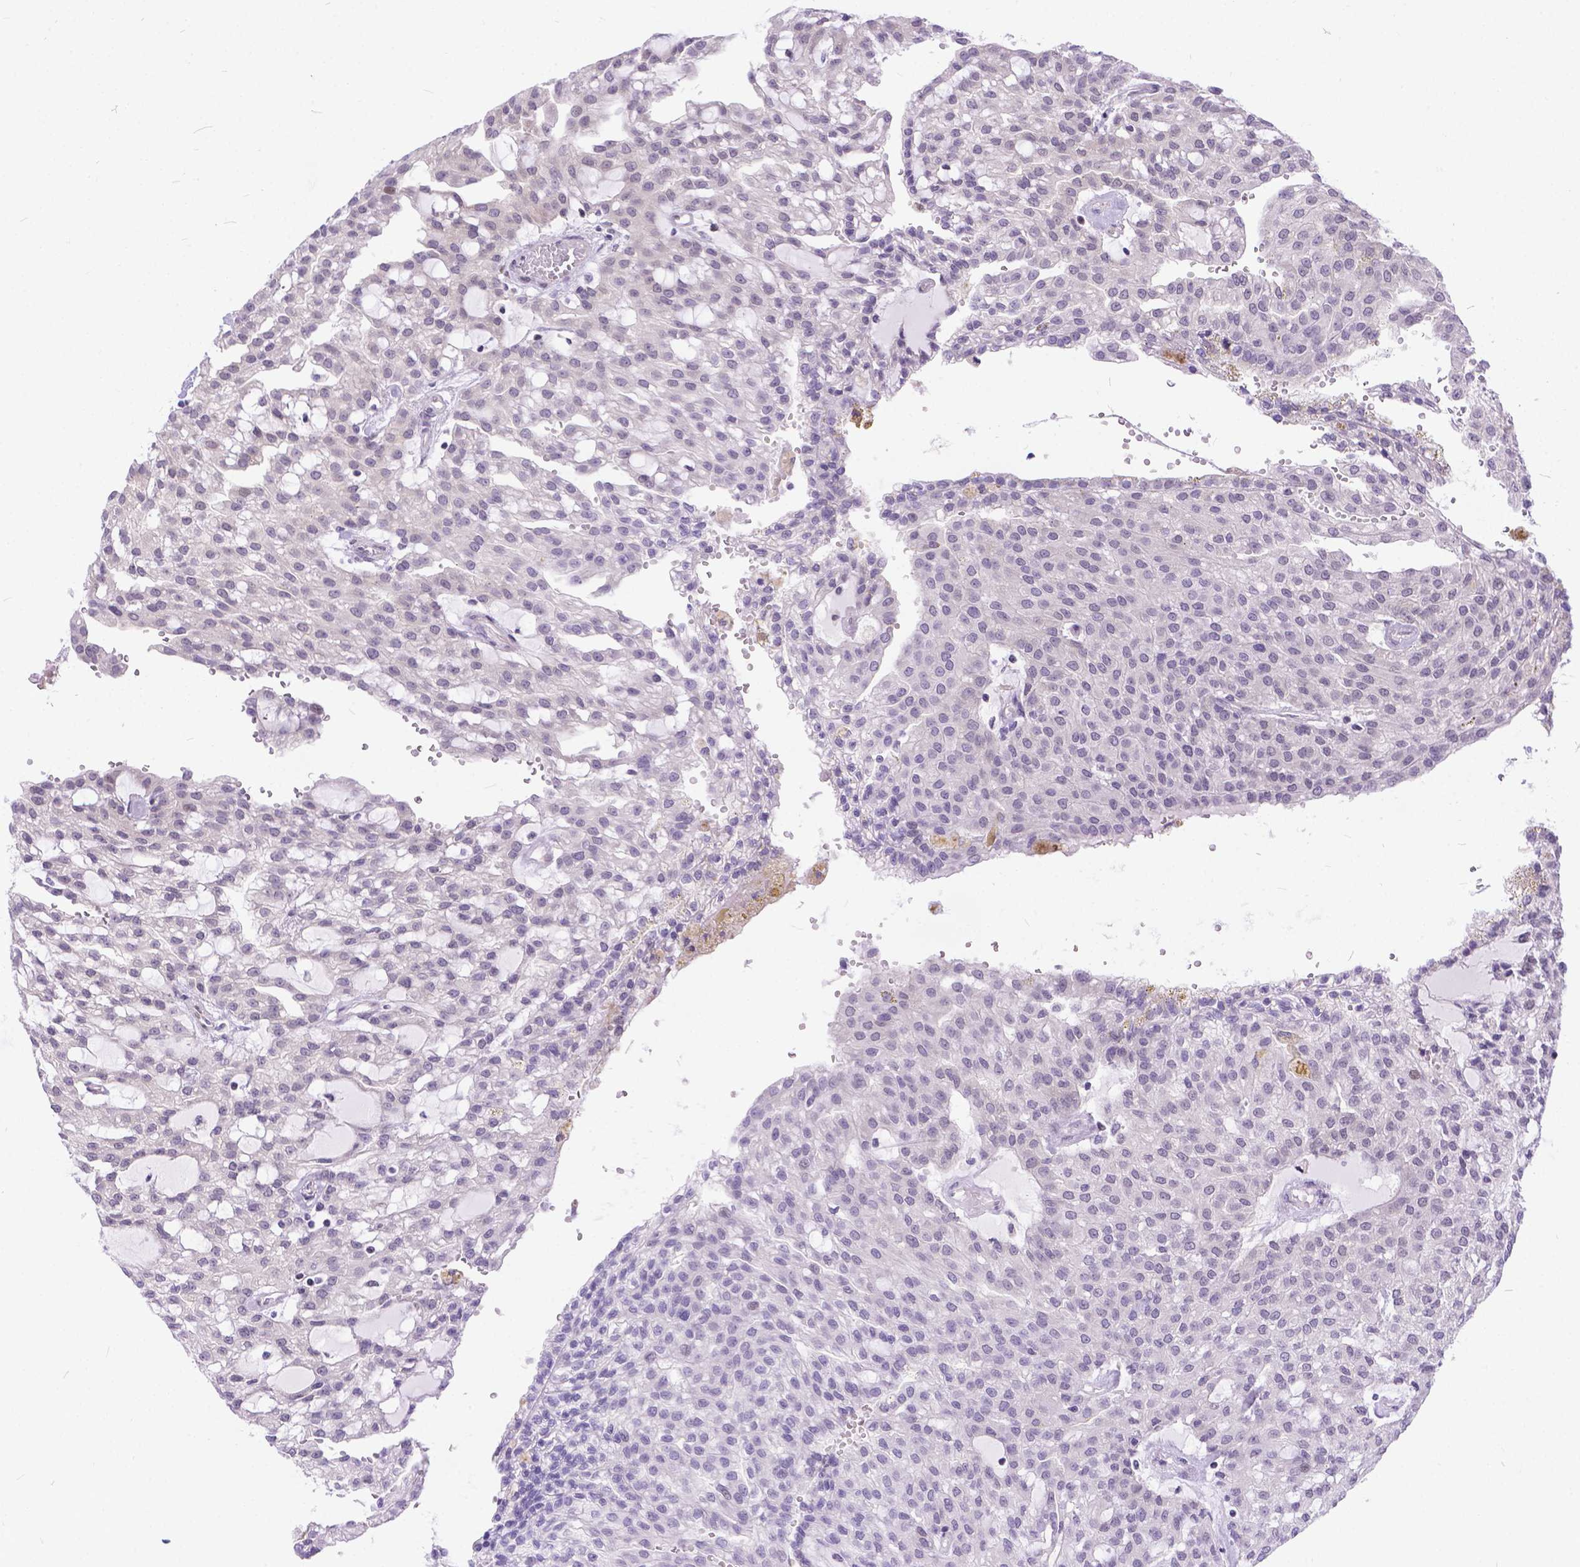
{"staining": {"intensity": "weak", "quantity": "<25%", "location": "cytoplasmic/membranous"}, "tissue": "renal cancer", "cell_type": "Tumor cells", "image_type": "cancer", "snomed": [{"axis": "morphology", "description": "Adenocarcinoma, NOS"}, {"axis": "topography", "description": "Kidney"}], "caption": "Tumor cells are negative for protein expression in human renal cancer (adenocarcinoma).", "gene": "FAM124B", "patient": {"sex": "male", "age": 63}}